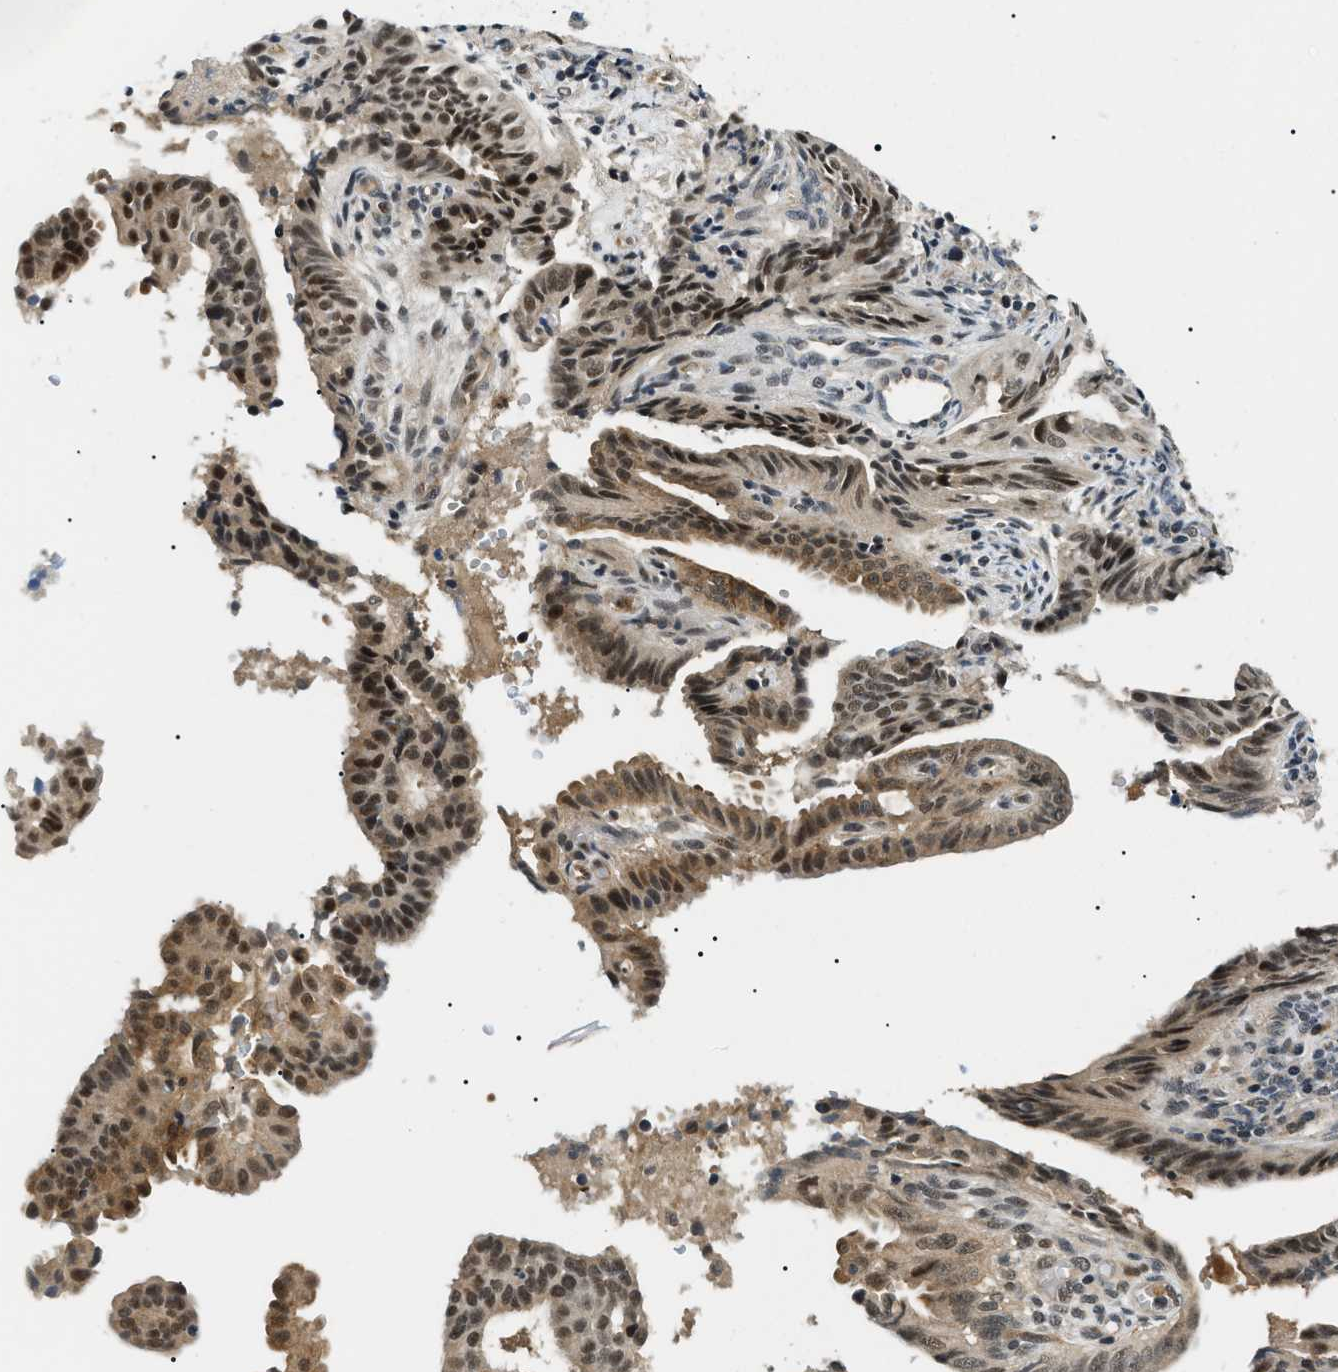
{"staining": {"intensity": "moderate", "quantity": ">75%", "location": "cytoplasmic/membranous,nuclear"}, "tissue": "endometrial cancer", "cell_type": "Tumor cells", "image_type": "cancer", "snomed": [{"axis": "morphology", "description": "Adenocarcinoma, NOS"}, {"axis": "topography", "description": "Endometrium"}], "caption": "Immunohistochemistry (IHC) staining of endometrial adenocarcinoma, which demonstrates medium levels of moderate cytoplasmic/membranous and nuclear staining in about >75% of tumor cells indicating moderate cytoplasmic/membranous and nuclear protein staining. The staining was performed using DAB (3,3'-diaminobenzidine) (brown) for protein detection and nuclei were counterstained in hematoxylin (blue).", "gene": "RBM15", "patient": {"sex": "female", "age": 58}}